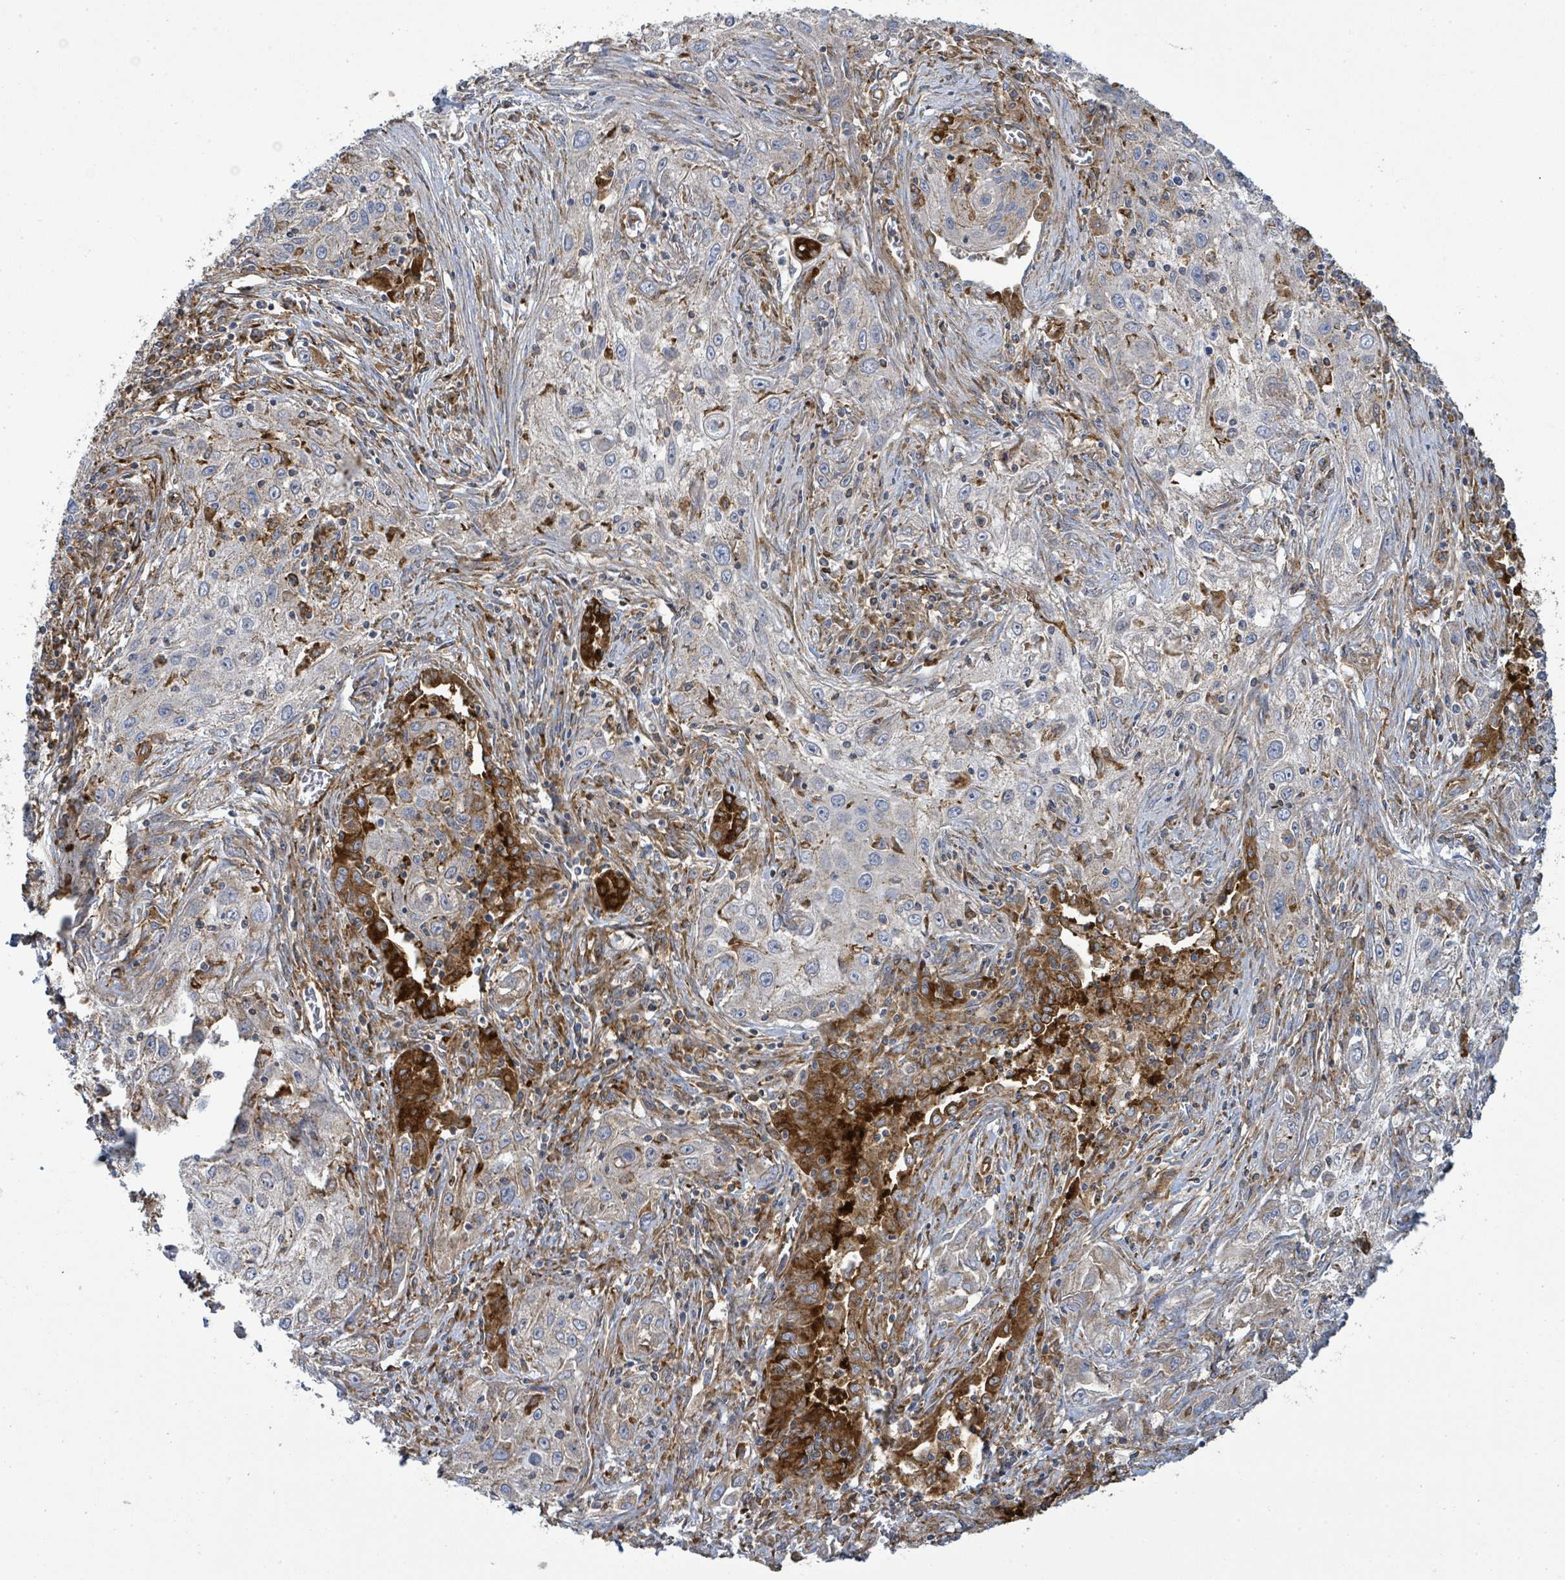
{"staining": {"intensity": "strong", "quantity": "<25%", "location": "cytoplasmic/membranous"}, "tissue": "lung cancer", "cell_type": "Tumor cells", "image_type": "cancer", "snomed": [{"axis": "morphology", "description": "Squamous cell carcinoma, NOS"}, {"axis": "topography", "description": "Lung"}], "caption": "Squamous cell carcinoma (lung) tissue displays strong cytoplasmic/membranous positivity in approximately <25% of tumor cells, visualized by immunohistochemistry.", "gene": "EGFL7", "patient": {"sex": "female", "age": 69}}